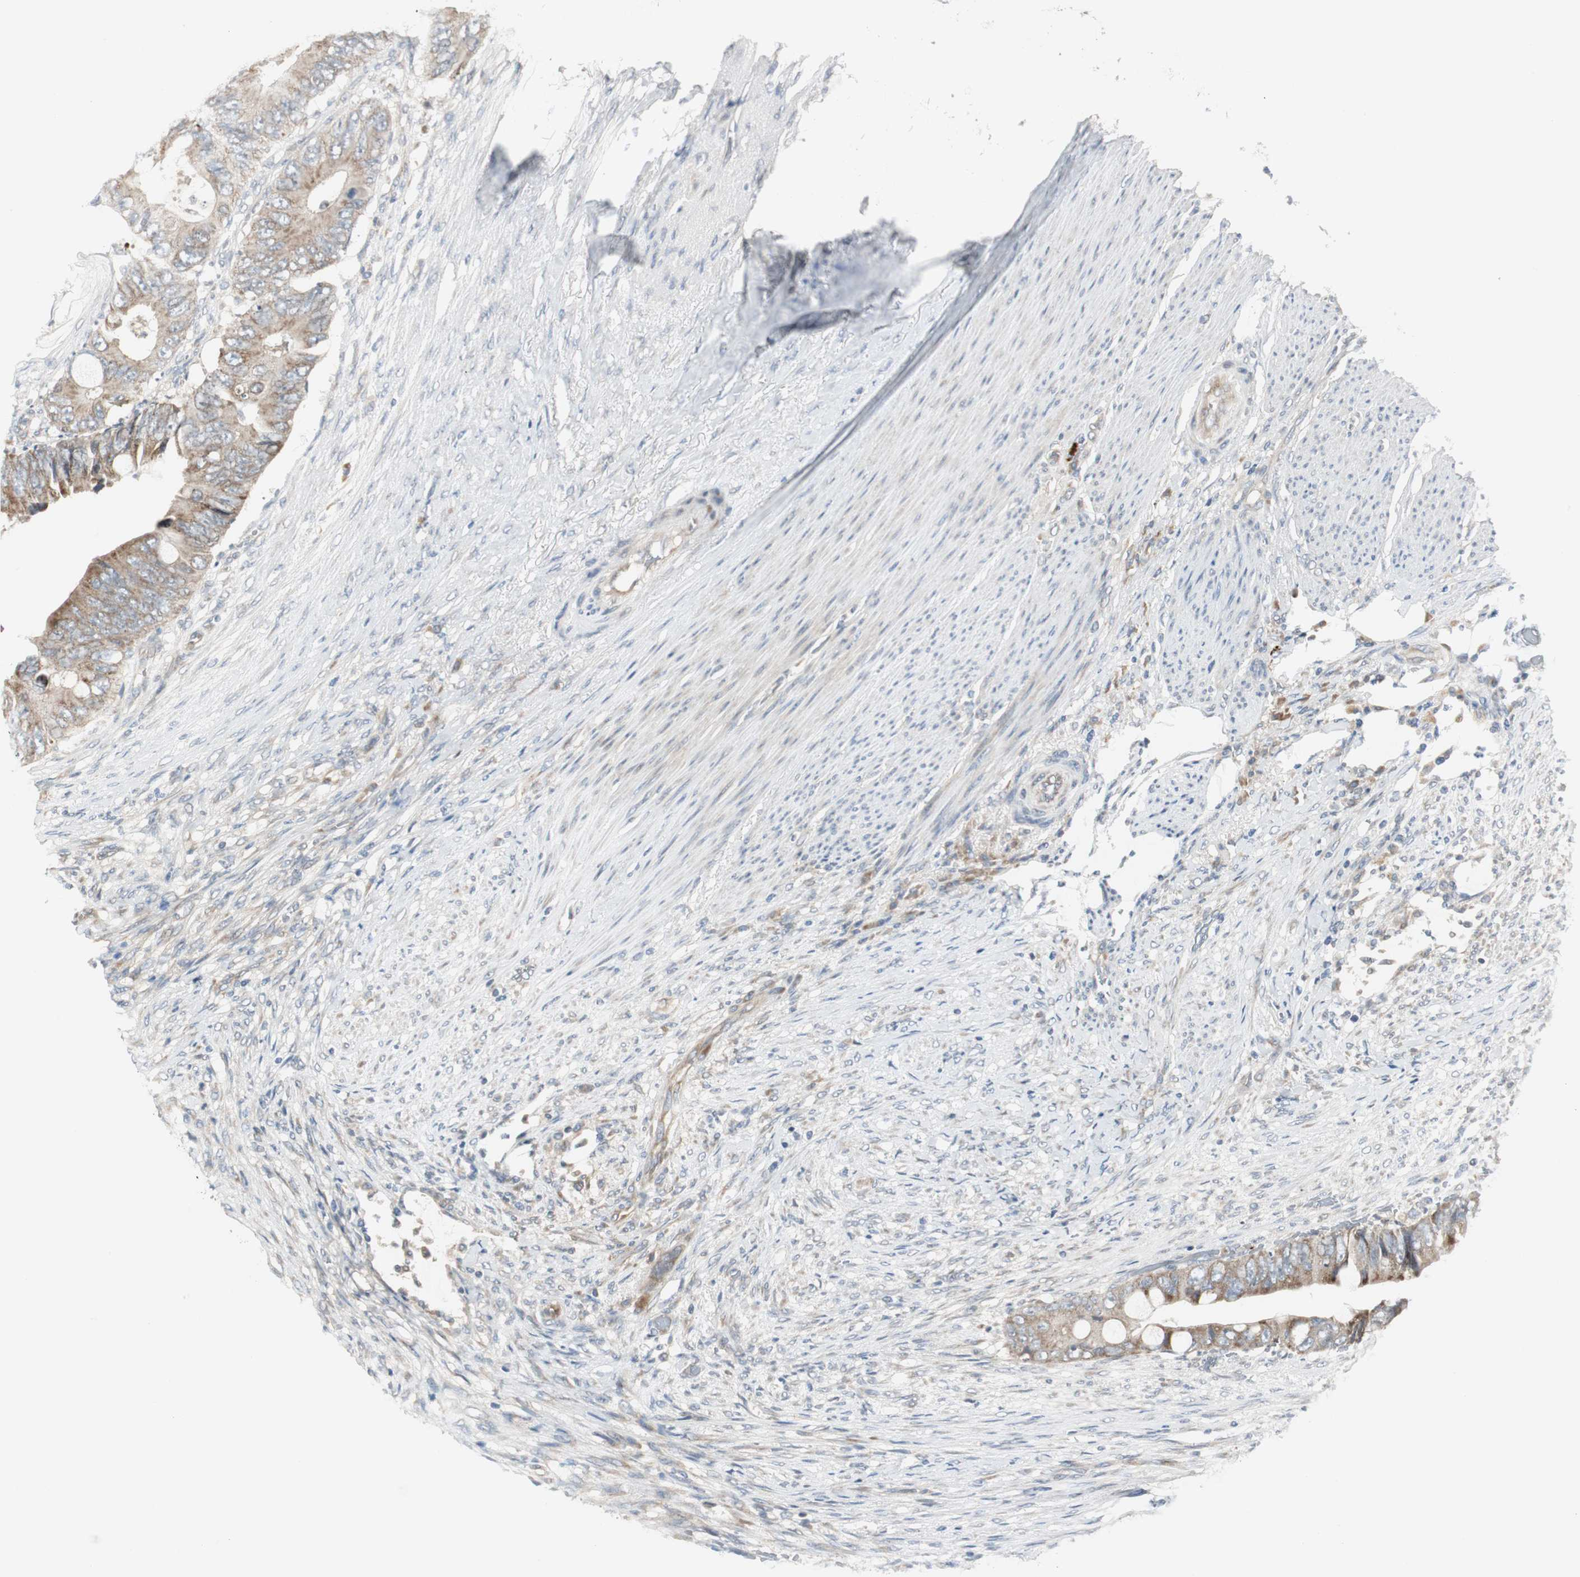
{"staining": {"intensity": "moderate", "quantity": ">75%", "location": "cytoplasmic/membranous"}, "tissue": "colorectal cancer", "cell_type": "Tumor cells", "image_type": "cancer", "snomed": [{"axis": "morphology", "description": "Adenocarcinoma, NOS"}, {"axis": "topography", "description": "Rectum"}], "caption": "DAB (3,3'-diaminobenzidine) immunohistochemical staining of human colorectal adenocarcinoma shows moderate cytoplasmic/membranous protein staining in approximately >75% of tumor cells. (DAB IHC, brown staining for protein, blue staining for nuclei).", "gene": "MYT1", "patient": {"sex": "female", "age": 77}}